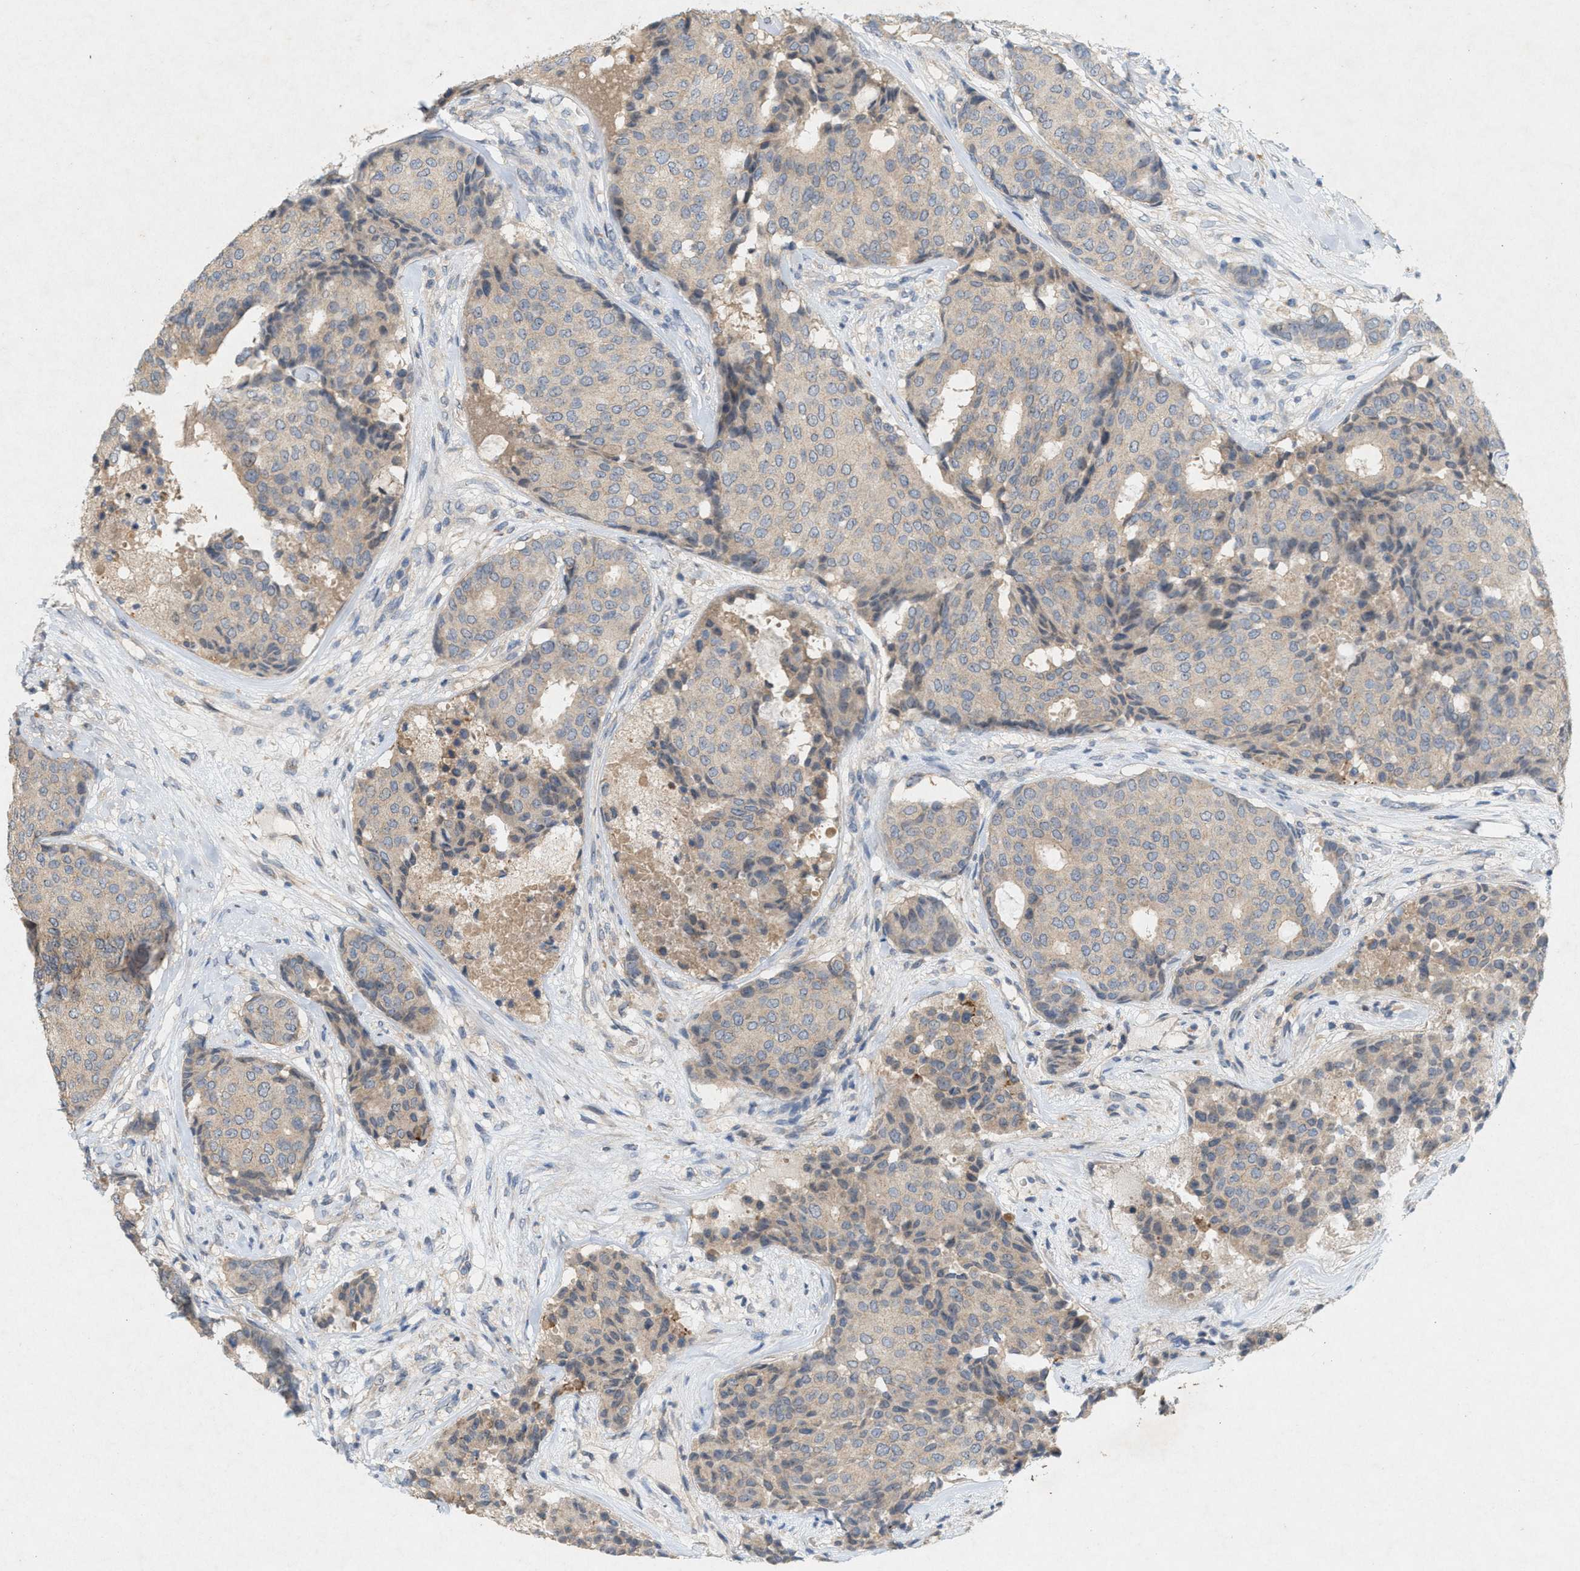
{"staining": {"intensity": "negative", "quantity": "none", "location": "none"}, "tissue": "breast cancer", "cell_type": "Tumor cells", "image_type": "cancer", "snomed": [{"axis": "morphology", "description": "Duct carcinoma"}, {"axis": "topography", "description": "Breast"}], "caption": "A high-resolution image shows immunohistochemistry staining of breast cancer (invasive ductal carcinoma), which displays no significant positivity in tumor cells.", "gene": "DCAF7", "patient": {"sex": "female", "age": 75}}